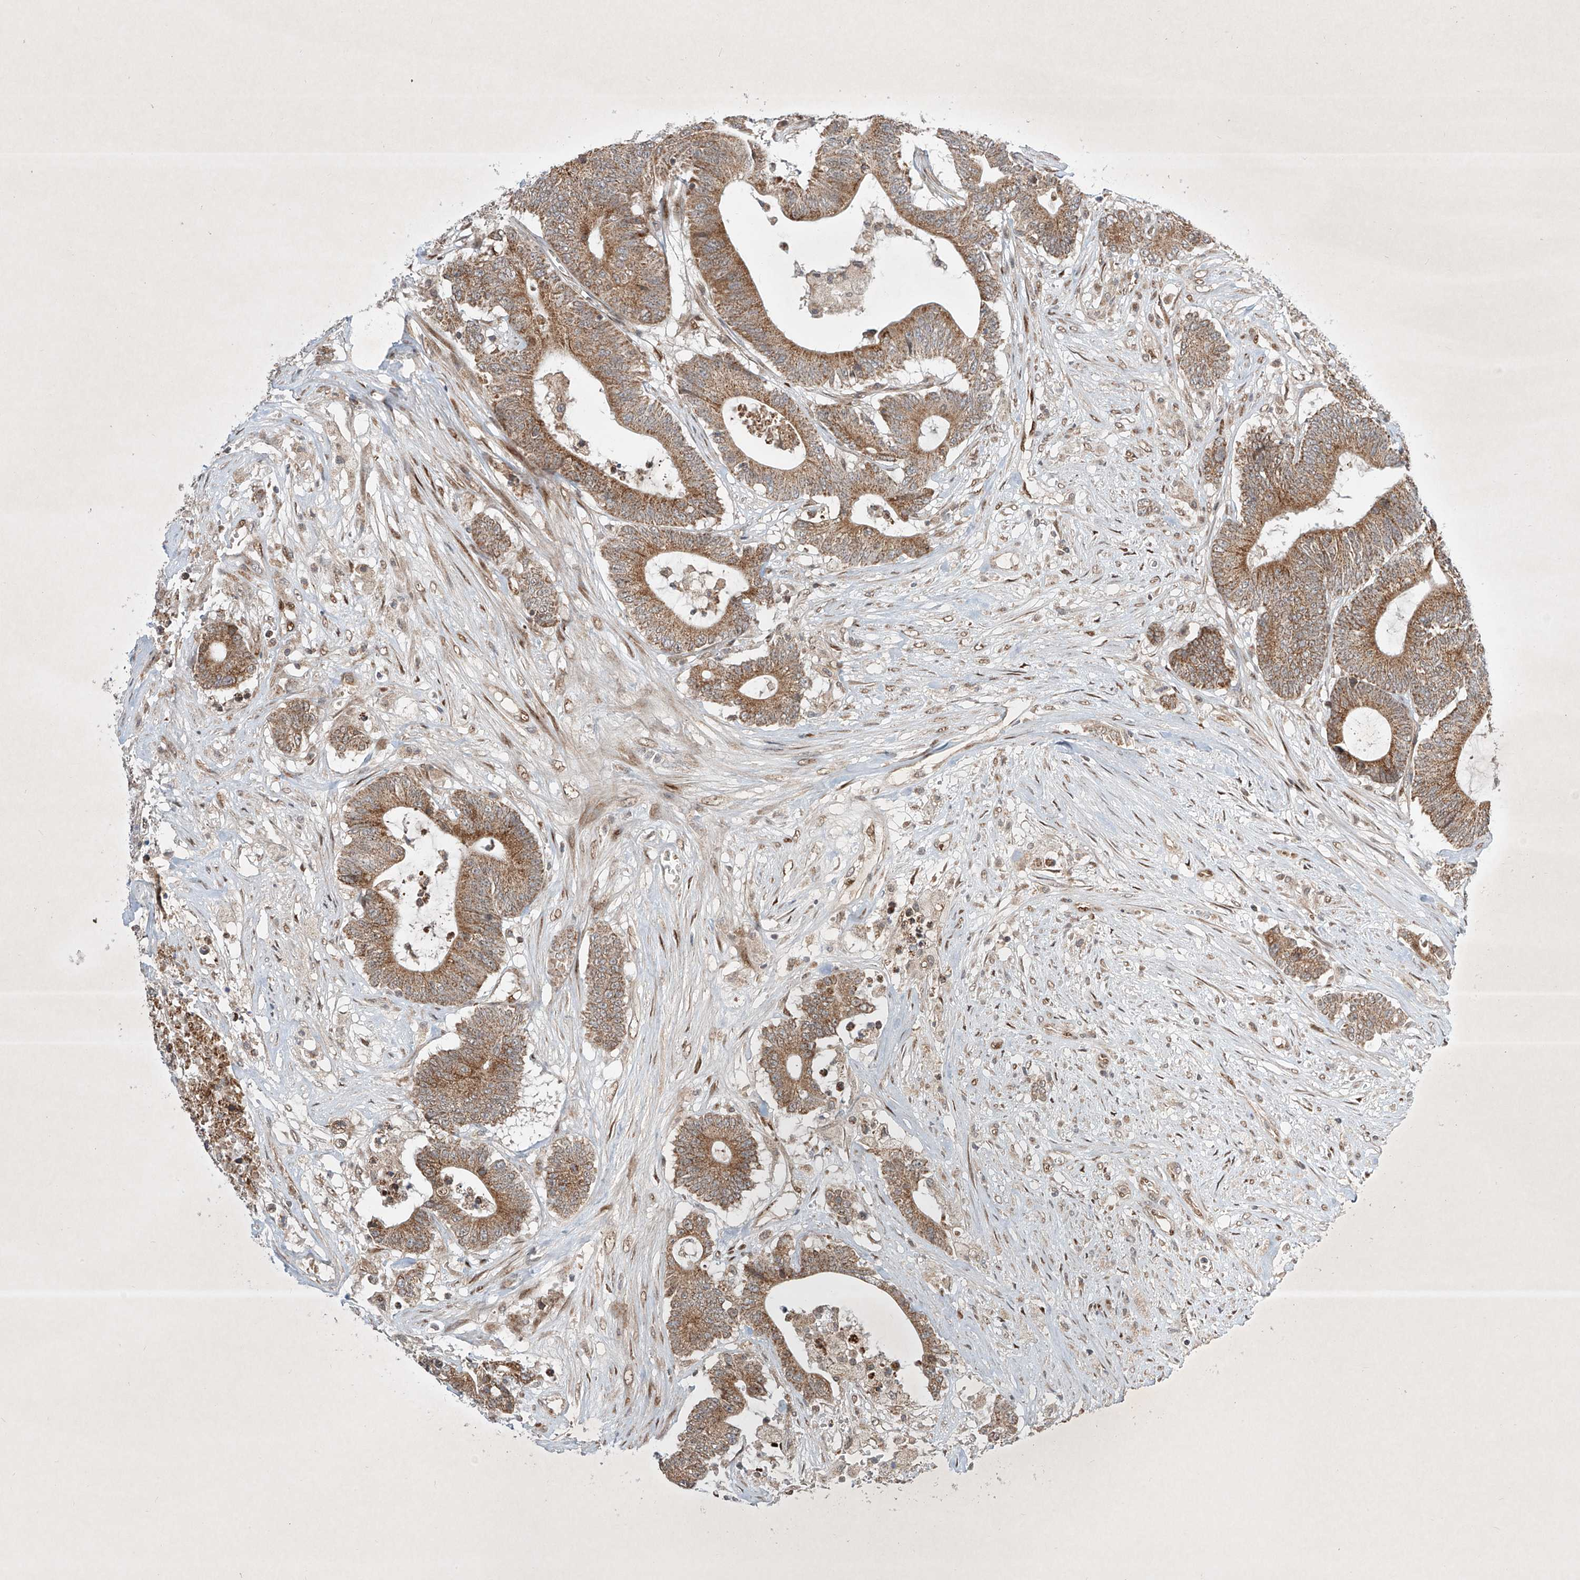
{"staining": {"intensity": "moderate", "quantity": ">75%", "location": "cytoplasmic/membranous"}, "tissue": "colorectal cancer", "cell_type": "Tumor cells", "image_type": "cancer", "snomed": [{"axis": "morphology", "description": "Adenocarcinoma, NOS"}, {"axis": "topography", "description": "Colon"}], "caption": "Tumor cells demonstrate medium levels of moderate cytoplasmic/membranous positivity in approximately >75% of cells in human colorectal adenocarcinoma.", "gene": "EPG5", "patient": {"sex": "female", "age": 84}}